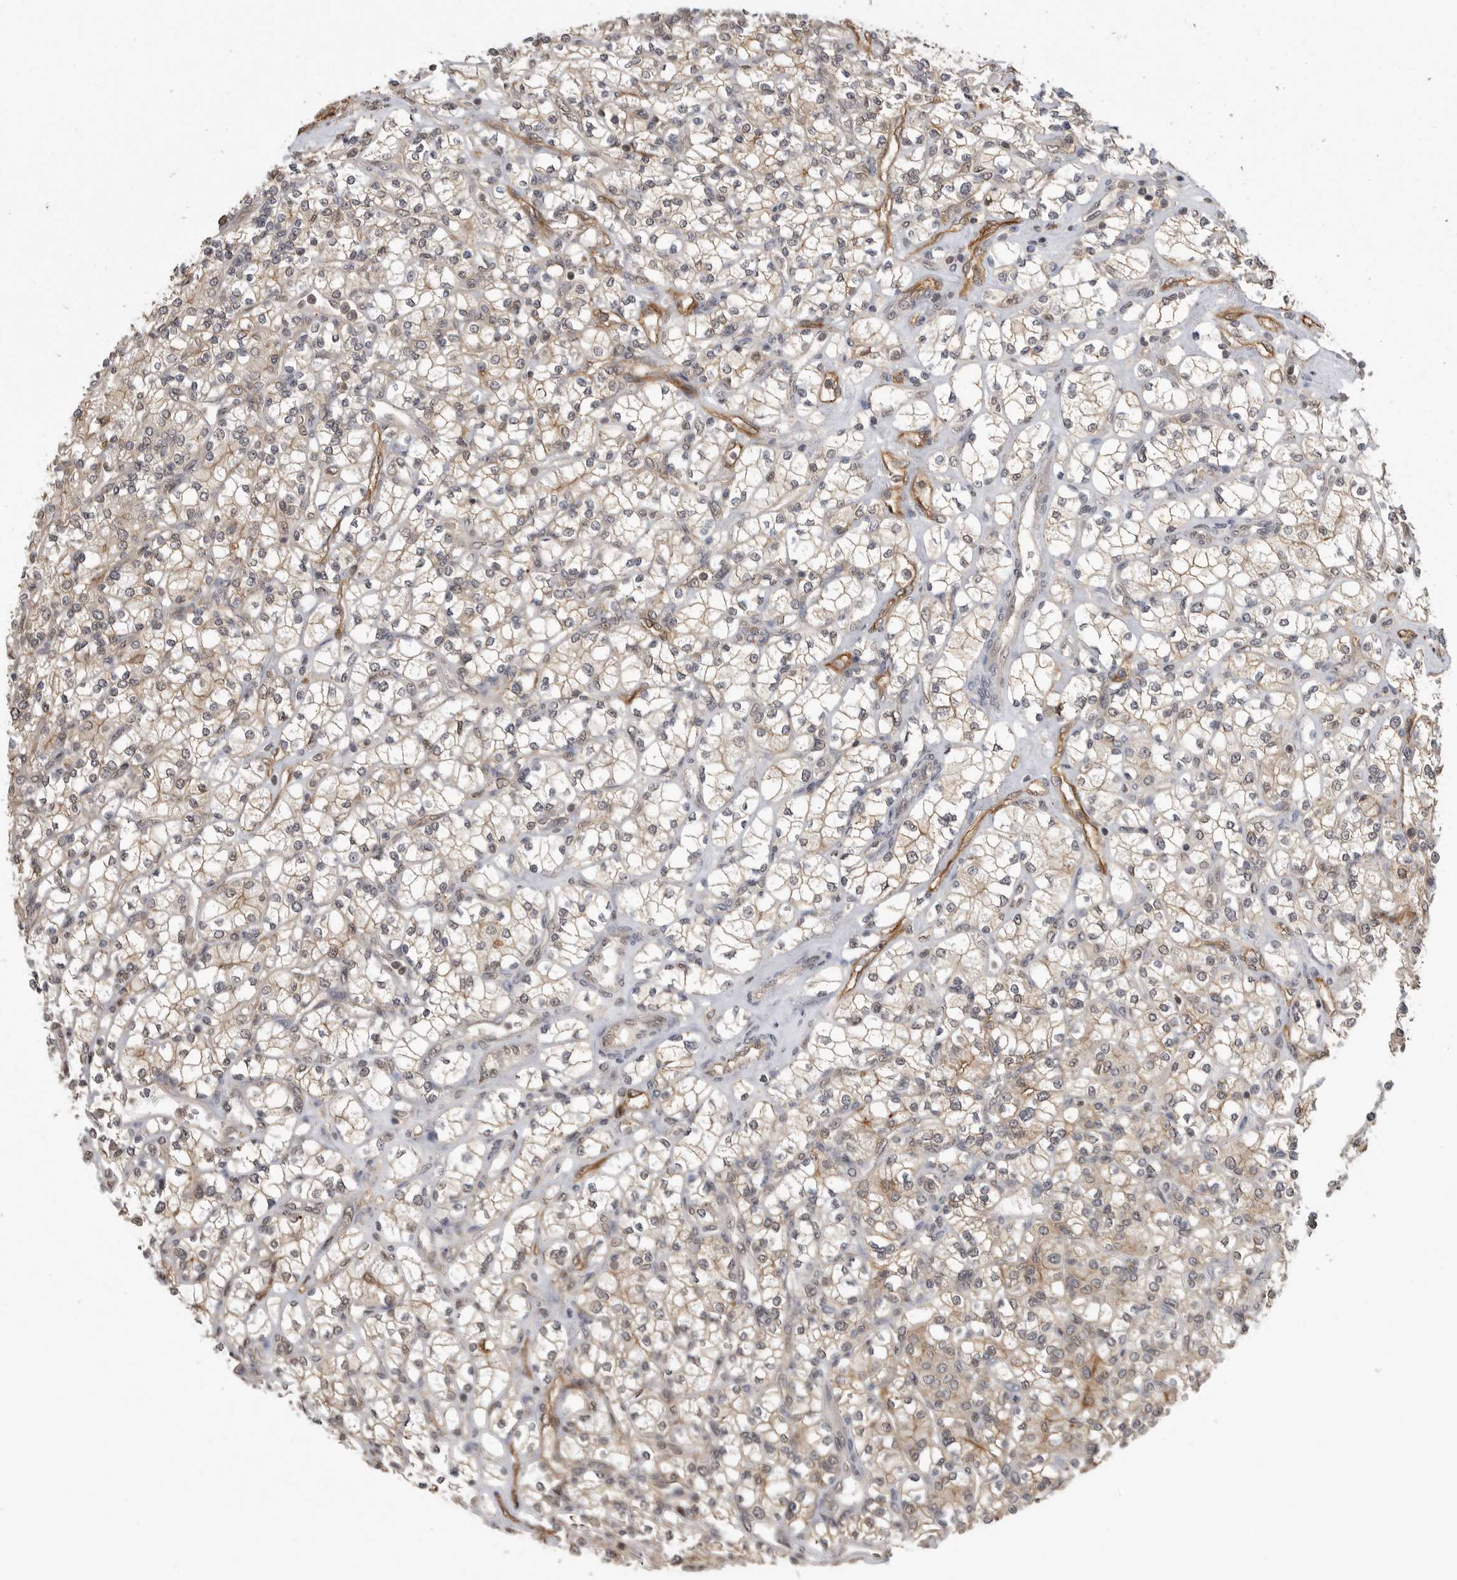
{"staining": {"intensity": "weak", "quantity": ">75%", "location": "cytoplasmic/membranous"}, "tissue": "renal cancer", "cell_type": "Tumor cells", "image_type": "cancer", "snomed": [{"axis": "morphology", "description": "Adenocarcinoma, NOS"}, {"axis": "topography", "description": "Kidney"}], "caption": "An immunohistochemistry image of tumor tissue is shown. Protein staining in brown shows weak cytoplasmic/membranous positivity in adenocarcinoma (renal) within tumor cells. The staining is performed using DAB brown chromogen to label protein expression. The nuclei are counter-stained blue using hematoxylin.", "gene": "NECTIN1", "patient": {"sex": "male", "age": 77}}